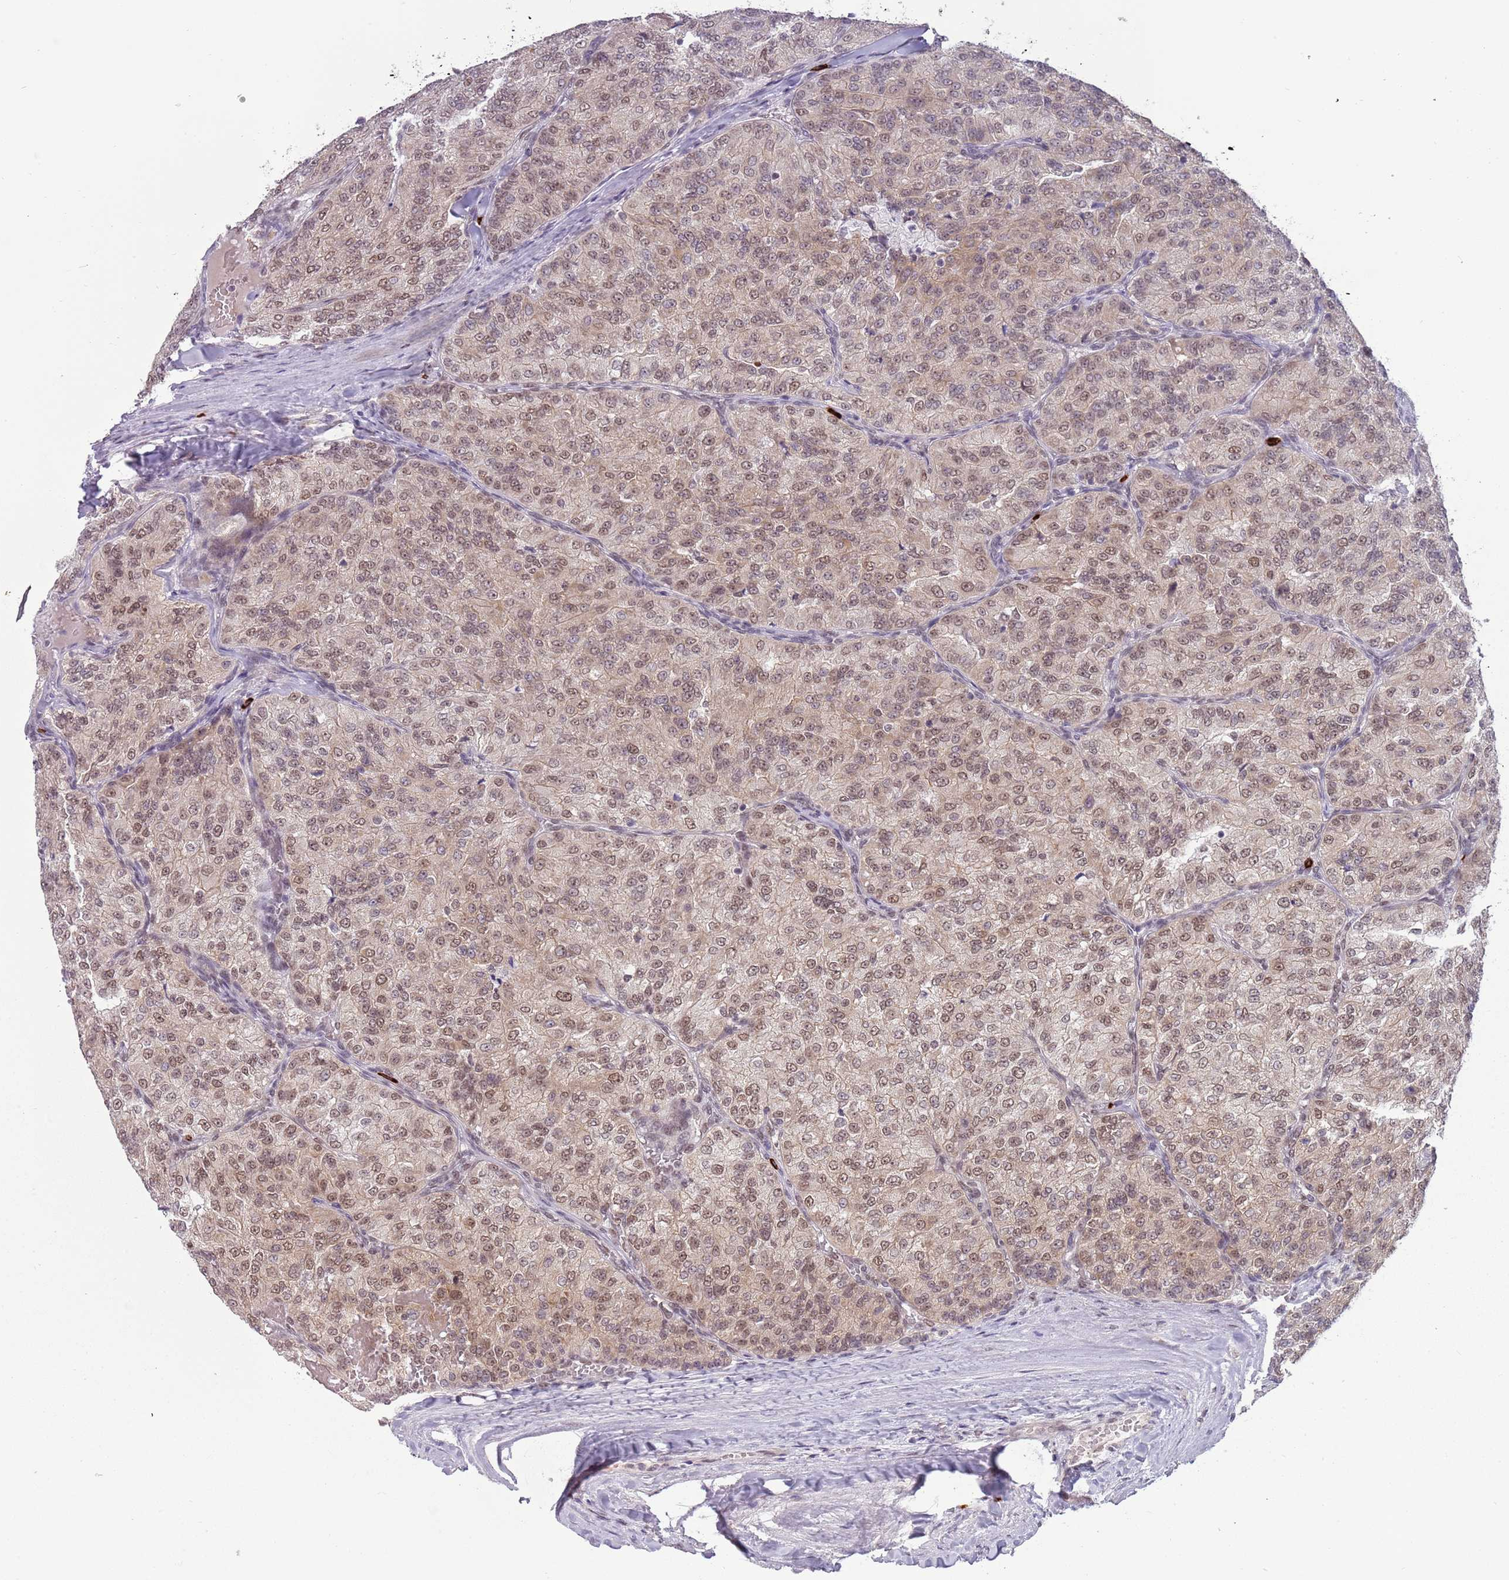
{"staining": {"intensity": "weak", "quantity": "25%-75%", "location": "nuclear"}, "tissue": "renal cancer", "cell_type": "Tumor cells", "image_type": "cancer", "snomed": [{"axis": "morphology", "description": "Adenocarcinoma, NOS"}, {"axis": "topography", "description": "Kidney"}], "caption": "Immunohistochemistry (DAB) staining of renal adenocarcinoma reveals weak nuclear protein staining in approximately 25%-75% of tumor cells.", "gene": "FAM120AOS", "patient": {"sex": "female", "age": 63}}